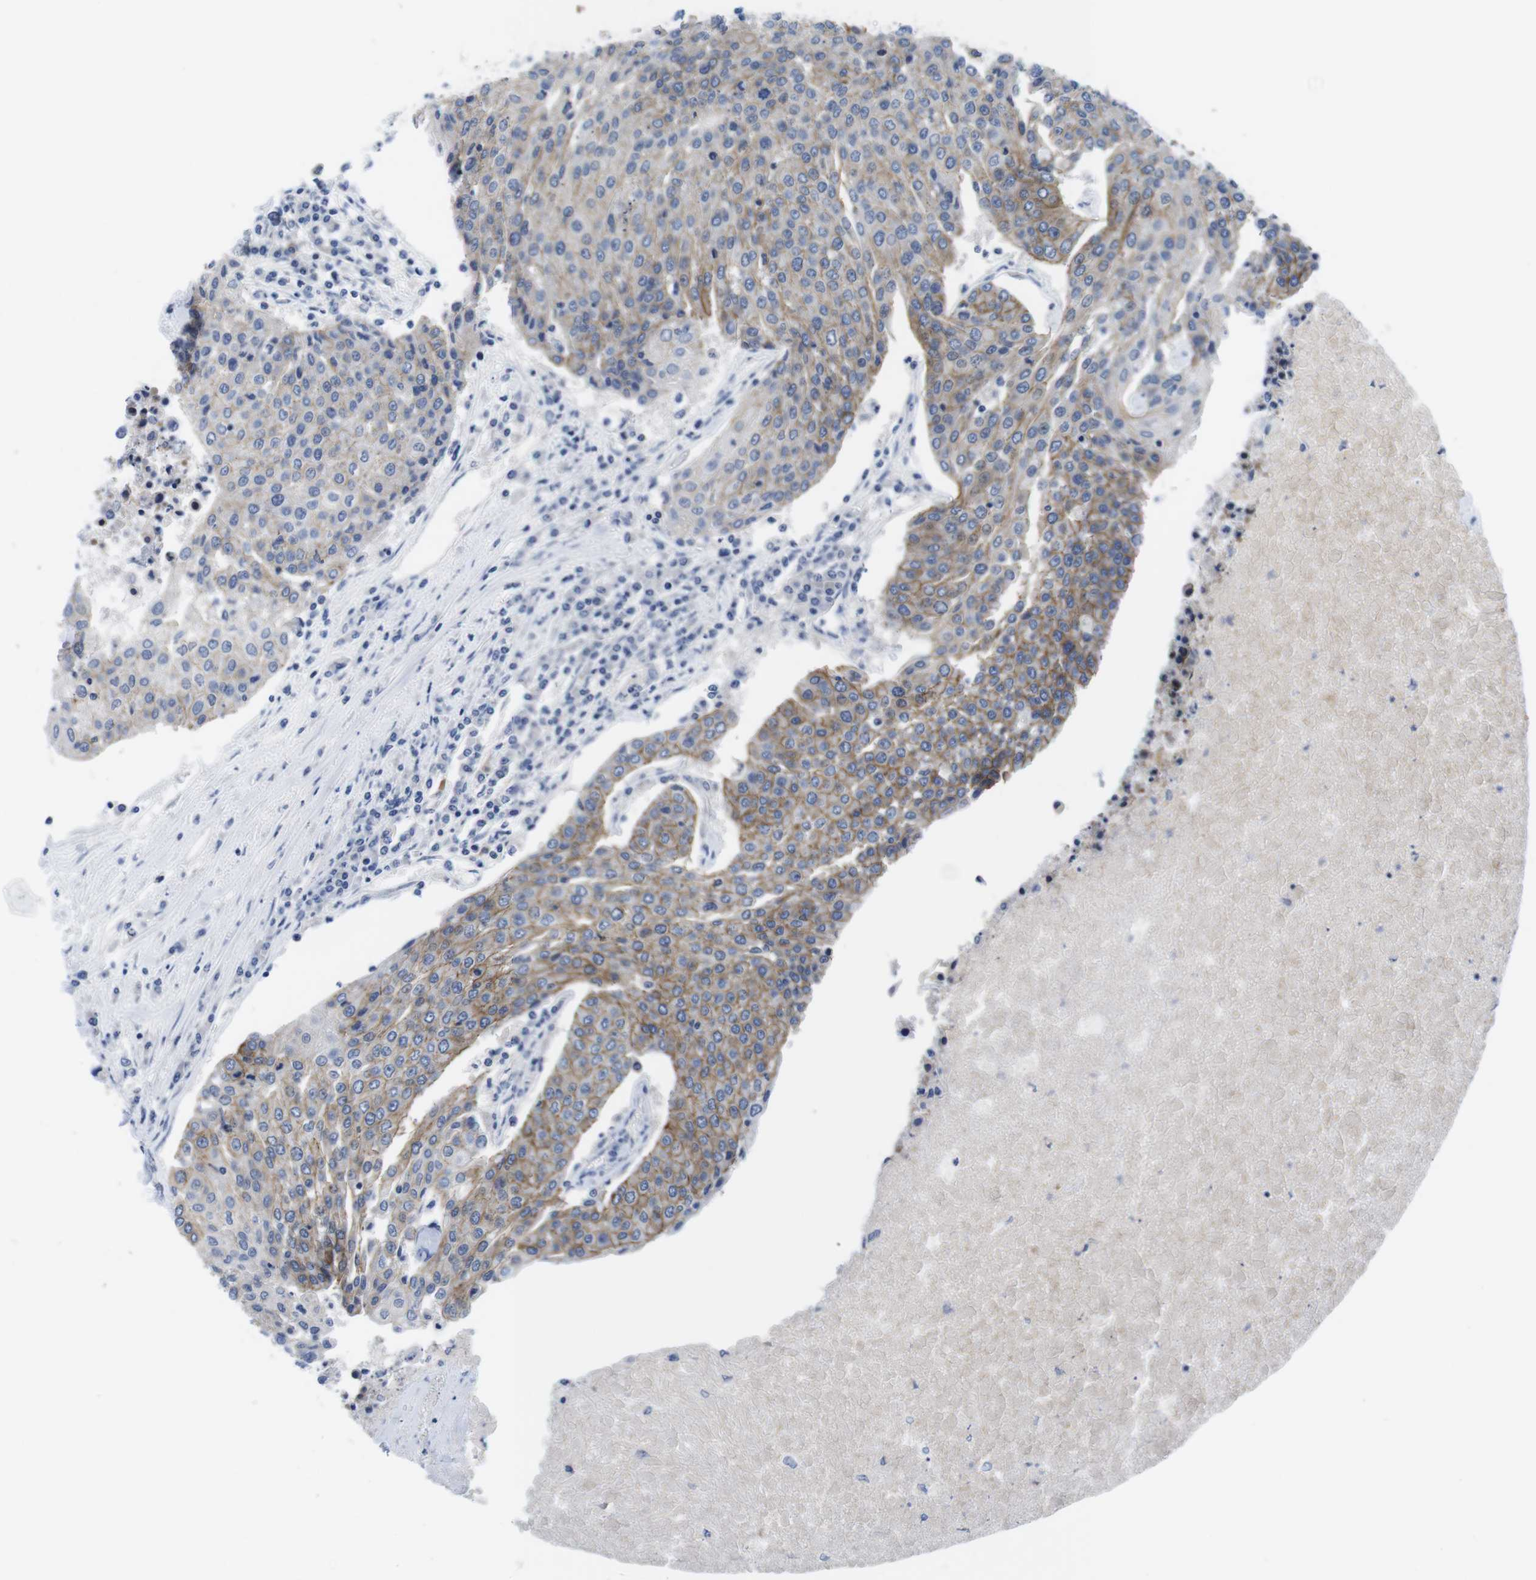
{"staining": {"intensity": "moderate", "quantity": "25%-75%", "location": "cytoplasmic/membranous"}, "tissue": "urothelial cancer", "cell_type": "Tumor cells", "image_type": "cancer", "snomed": [{"axis": "morphology", "description": "Urothelial carcinoma, High grade"}, {"axis": "topography", "description": "Urinary bladder"}], "caption": "Immunohistochemistry staining of urothelial cancer, which shows medium levels of moderate cytoplasmic/membranous expression in approximately 25%-75% of tumor cells indicating moderate cytoplasmic/membranous protein positivity. The staining was performed using DAB (brown) for protein detection and nuclei were counterstained in hematoxylin (blue).", "gene": "SCRIB", "patient": {"sex": "female", "age": 85}}